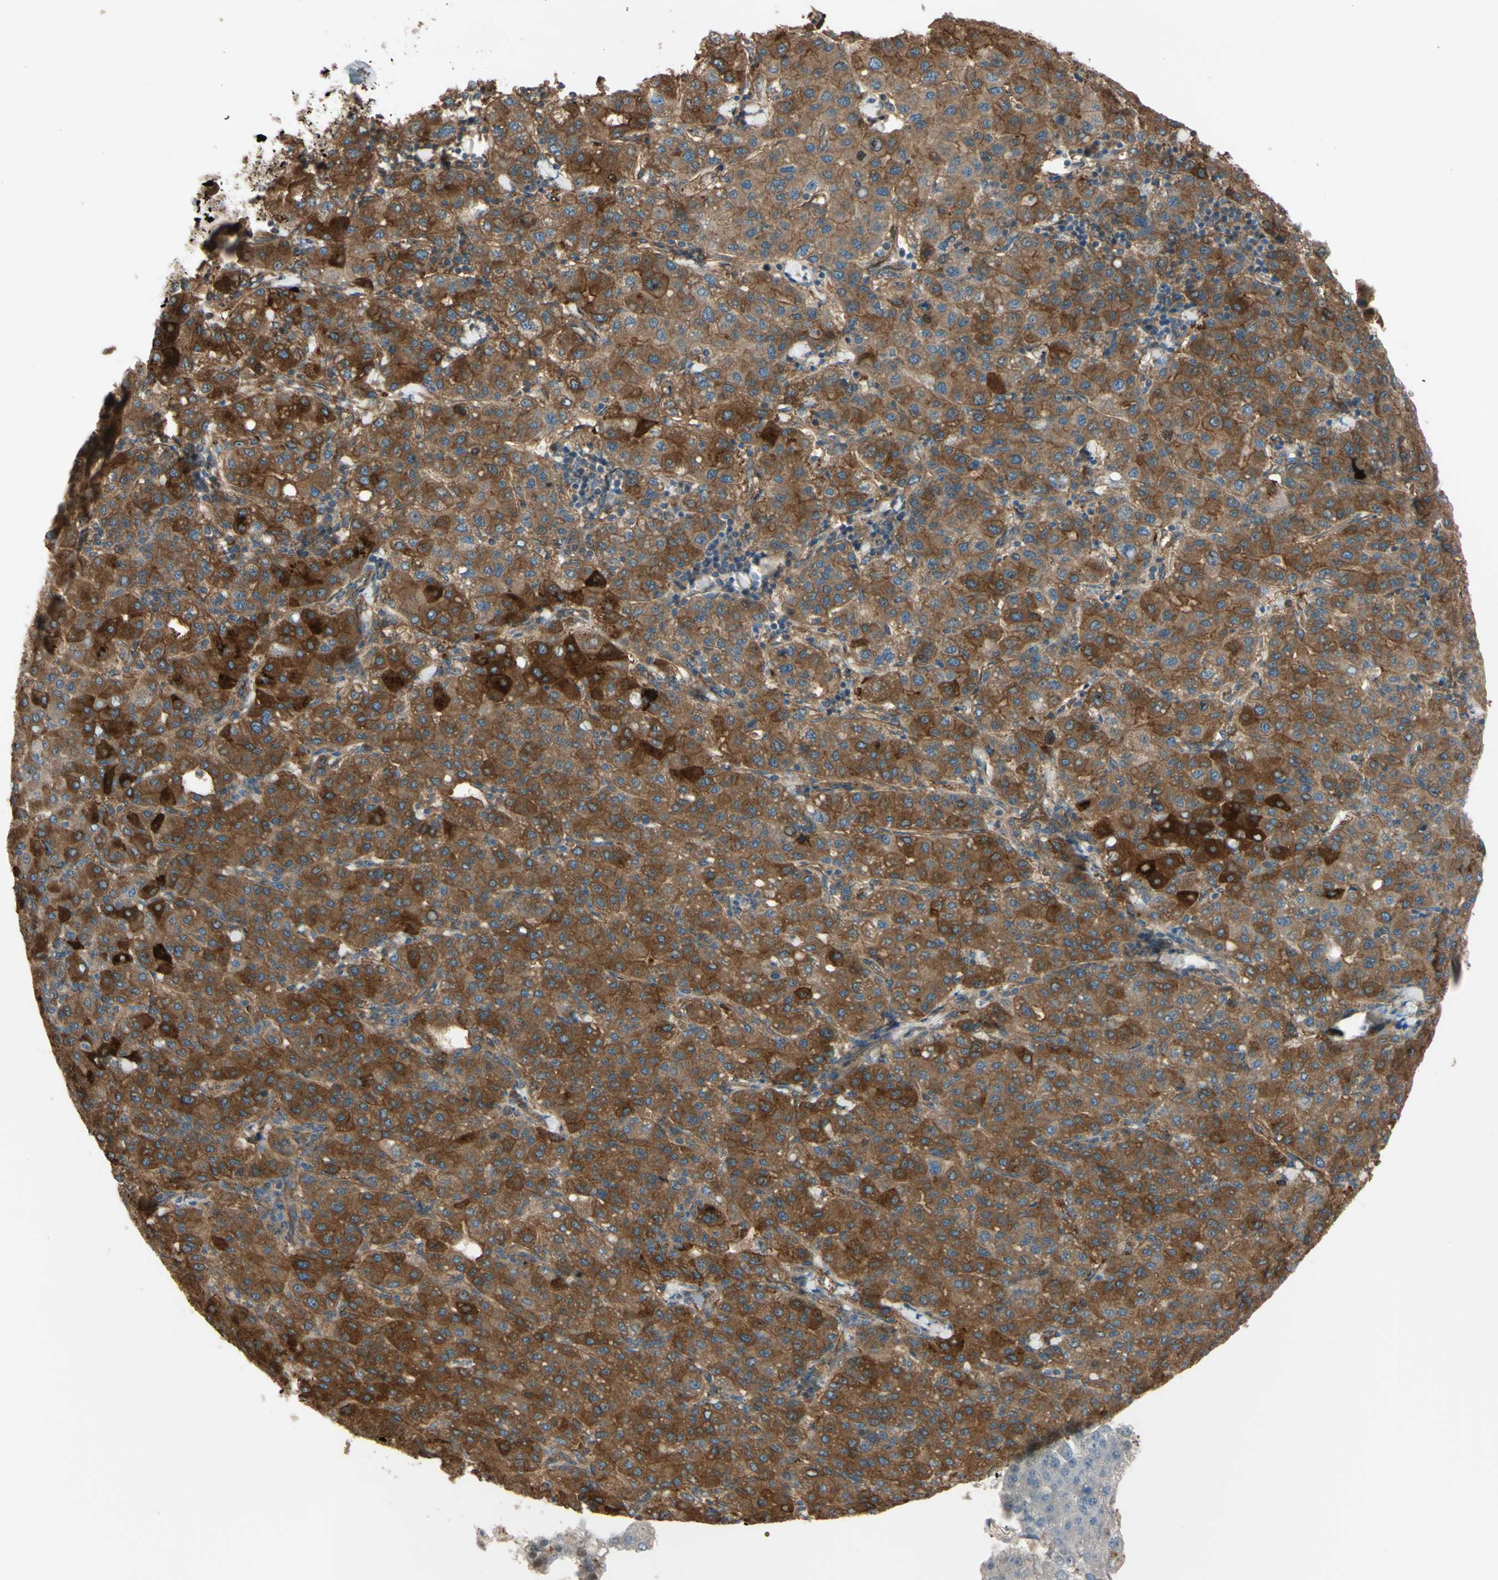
{"staining": {"intensity": "strong", "quantity": ">75%", "location": "cytoplasmic/membranous"}, "tissue": "liver cancer", "cell_type": "Tumor cells", "image_type": "cancer", "snomed": [{"axis": "morphology", "description": "Carcinoma, Hepatocellular, NOS"}, {"axis": "topography", "description": "Liver"}], "caption": "Strong cytoplasmic/membranous positivity is appreciated in about >75% of tumor cells in liver cancer (hepatocellular carcinoma).", "gene": "PTPN12", "patient": {"sex": "male", "age": 65}}